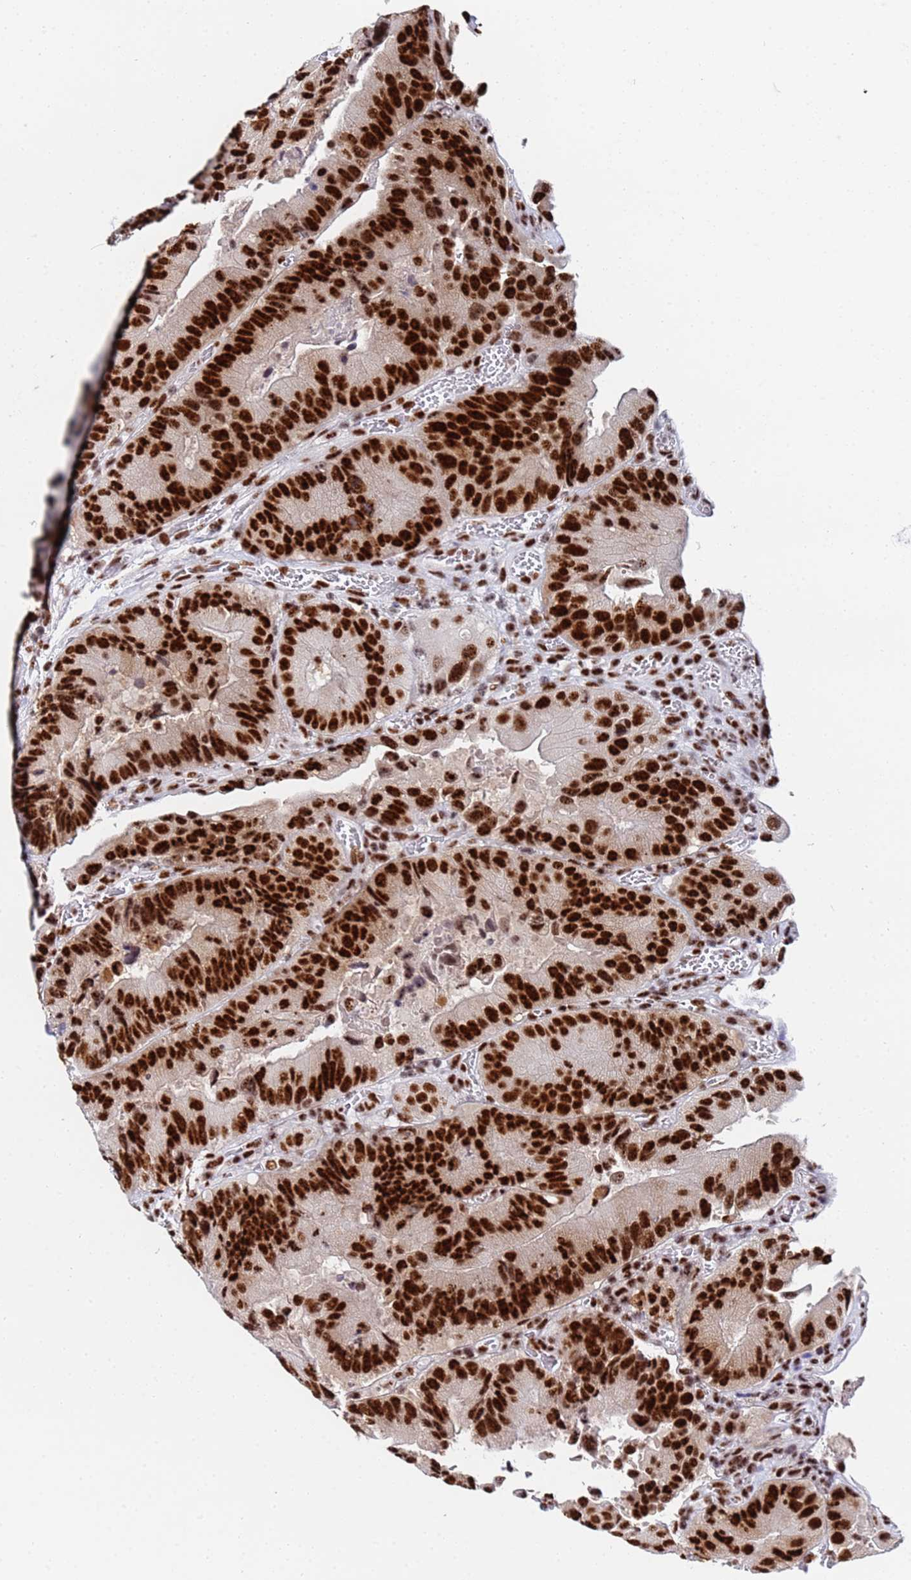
{"staining": {"intensity": "strong", "quantity": ">75%", "location": "nuclear"}, "tissue": "colorectal cancer", "cell_type": "Tumor cells", "image_type": "cancer", "snomed": [{"axis": "morphology", "description": "Adenocarcinoma, NOS"}, {"axis": "topography", "description": "Colon"}], "caption": "There is high levels of strong nuclear expression in tumor cells of colorectal cancer (adenocarcinoma), as demonstrated by immunohistochemical staining (brown color).", "gene": "SNRPA1", "patient": {"sex": "female", "age": 86}}